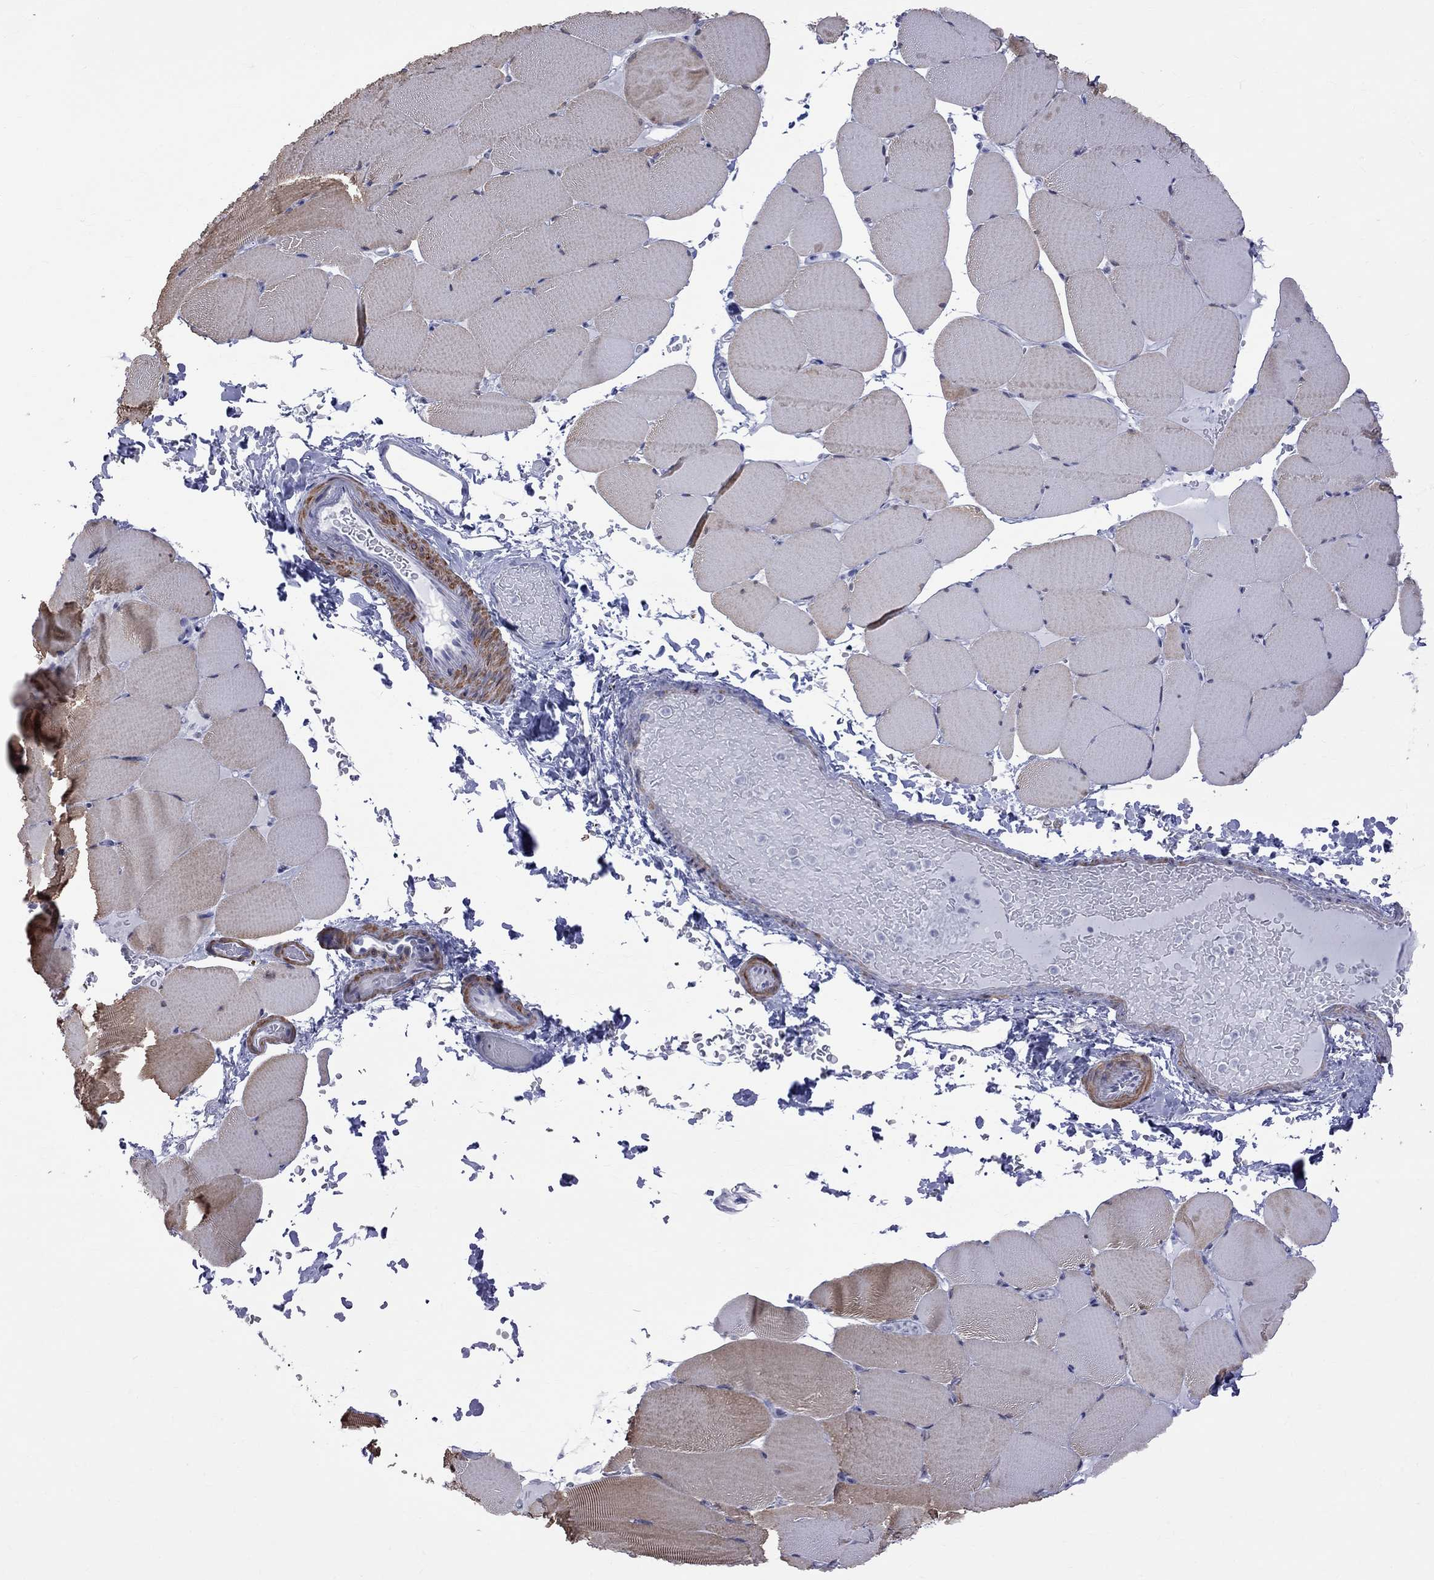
{"staining": {"intensity": "weak", "quantity": "25%-75%", "location": "cytoplasmic/membranous"}, "tissue": "skeletal muscle", "cell_type": "Myocytes", "image_type": "normal", "snomed": [{"axis": "morphology", "description": "Normal tissue, NOS"}, {"axis": "topography", "description": "Skeletal muscle"}], "caption": "A histopathology image showing weak cytoplasmic/membranous staining in about 25%-75% of myocytes in normal skeletal muscle, as visualized by brown immunohistochemical staining.", "gene": "BPIFB1", "patient": {"sex": "female", "age": 37}}